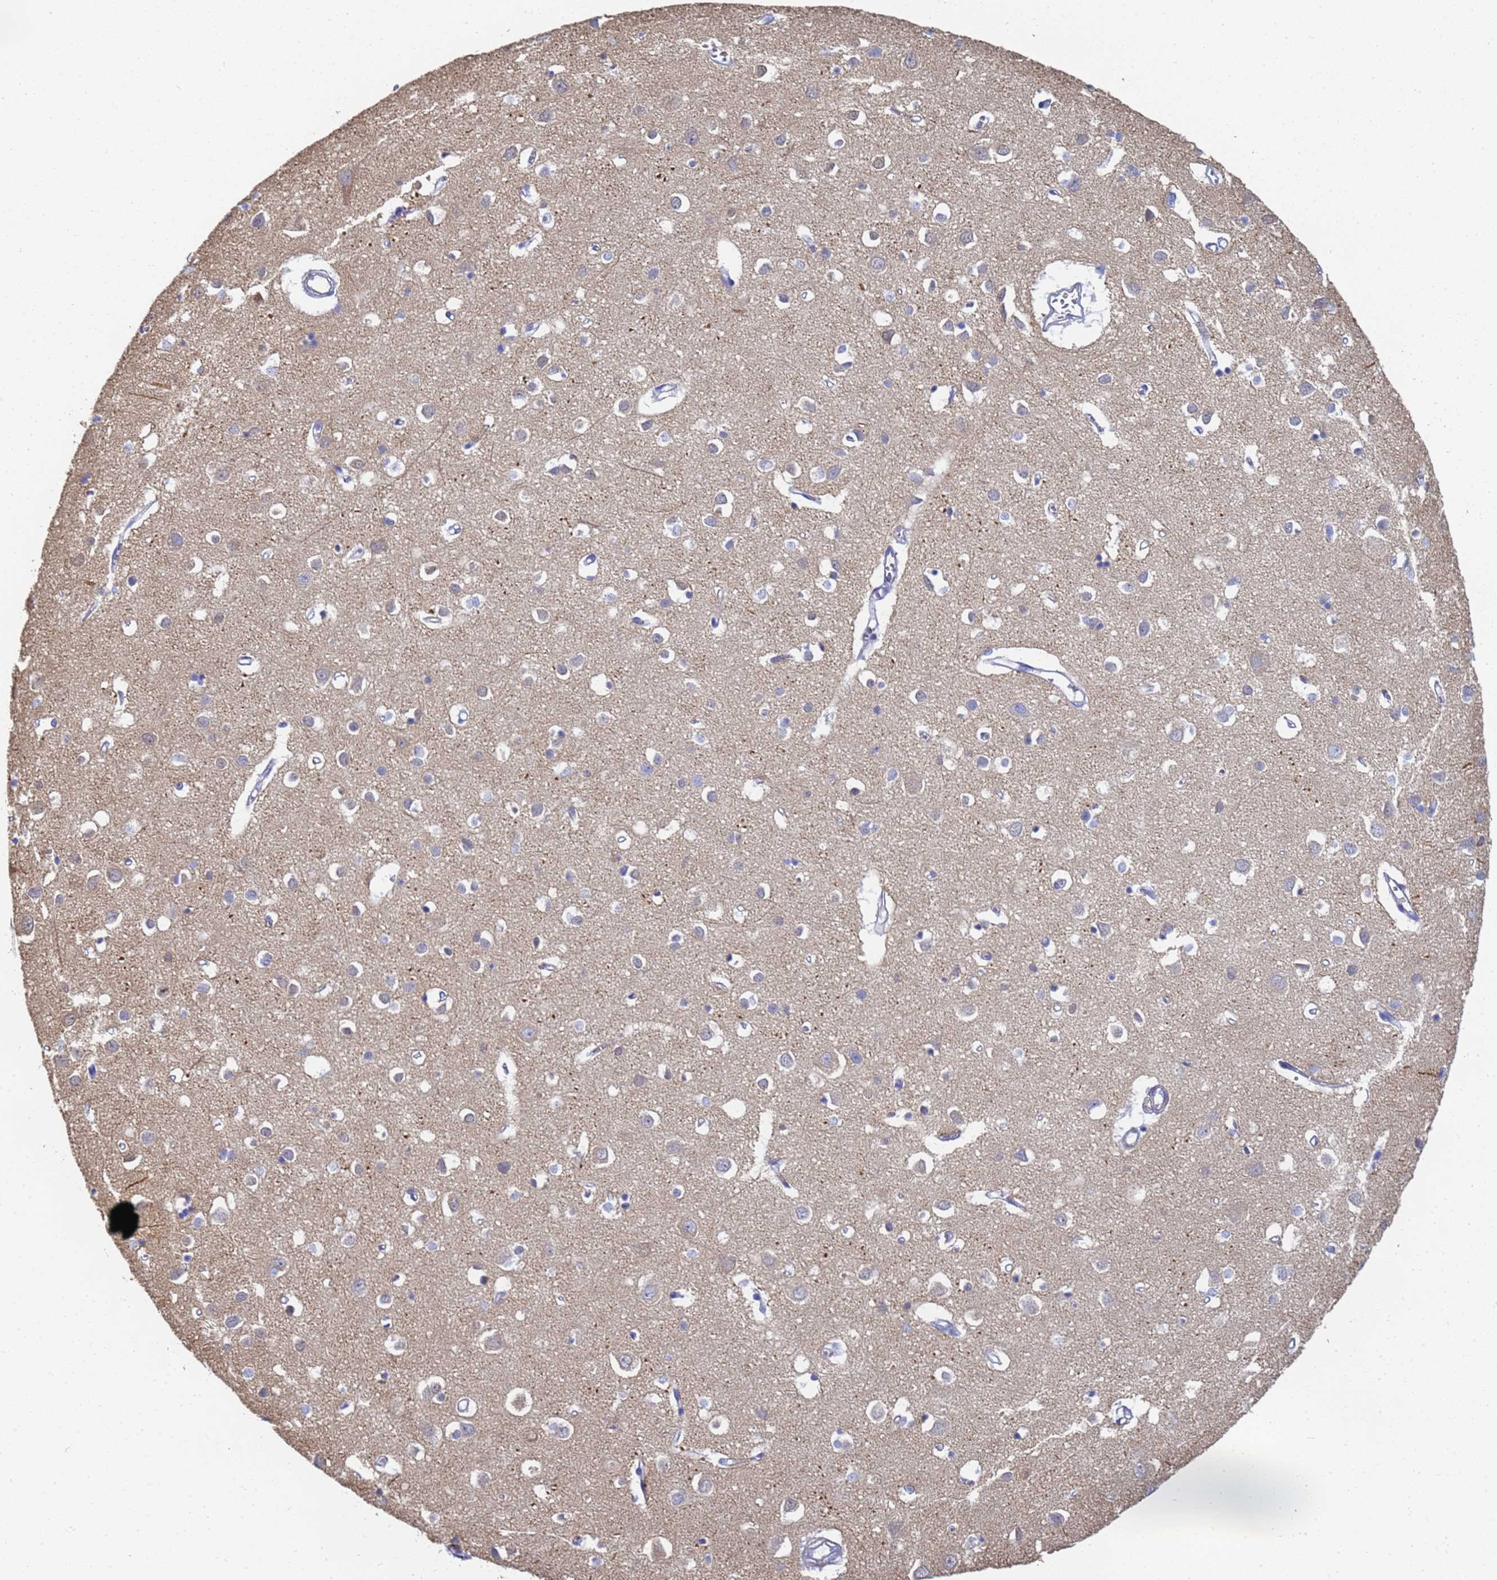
{"staining": {"intensity": "moderate", "quantity": "<25%", "location": "cytoplasmic/membranous"}, "tissue": "cerebral cortex", "cell_type": "Endothelial cells", "image_type": "normal", "snomed": [{"axis": "morphology", "description": "Normal tissue, NOS"}, {"axis": "topography", "description": "Cerebral cortex"}], "caption": "Endothelial cells display low levels of moderate cytoplasmic/membranous positivity in approximately <25% of cells in unremarkable cerebral cortex. Using DAB (brown) and hematoxylin (blue) stains, captured at high magnification using brightfield microscopy.", "gene": "ENSG00000198211", "patient": {"sex": "female", "age": 64}}